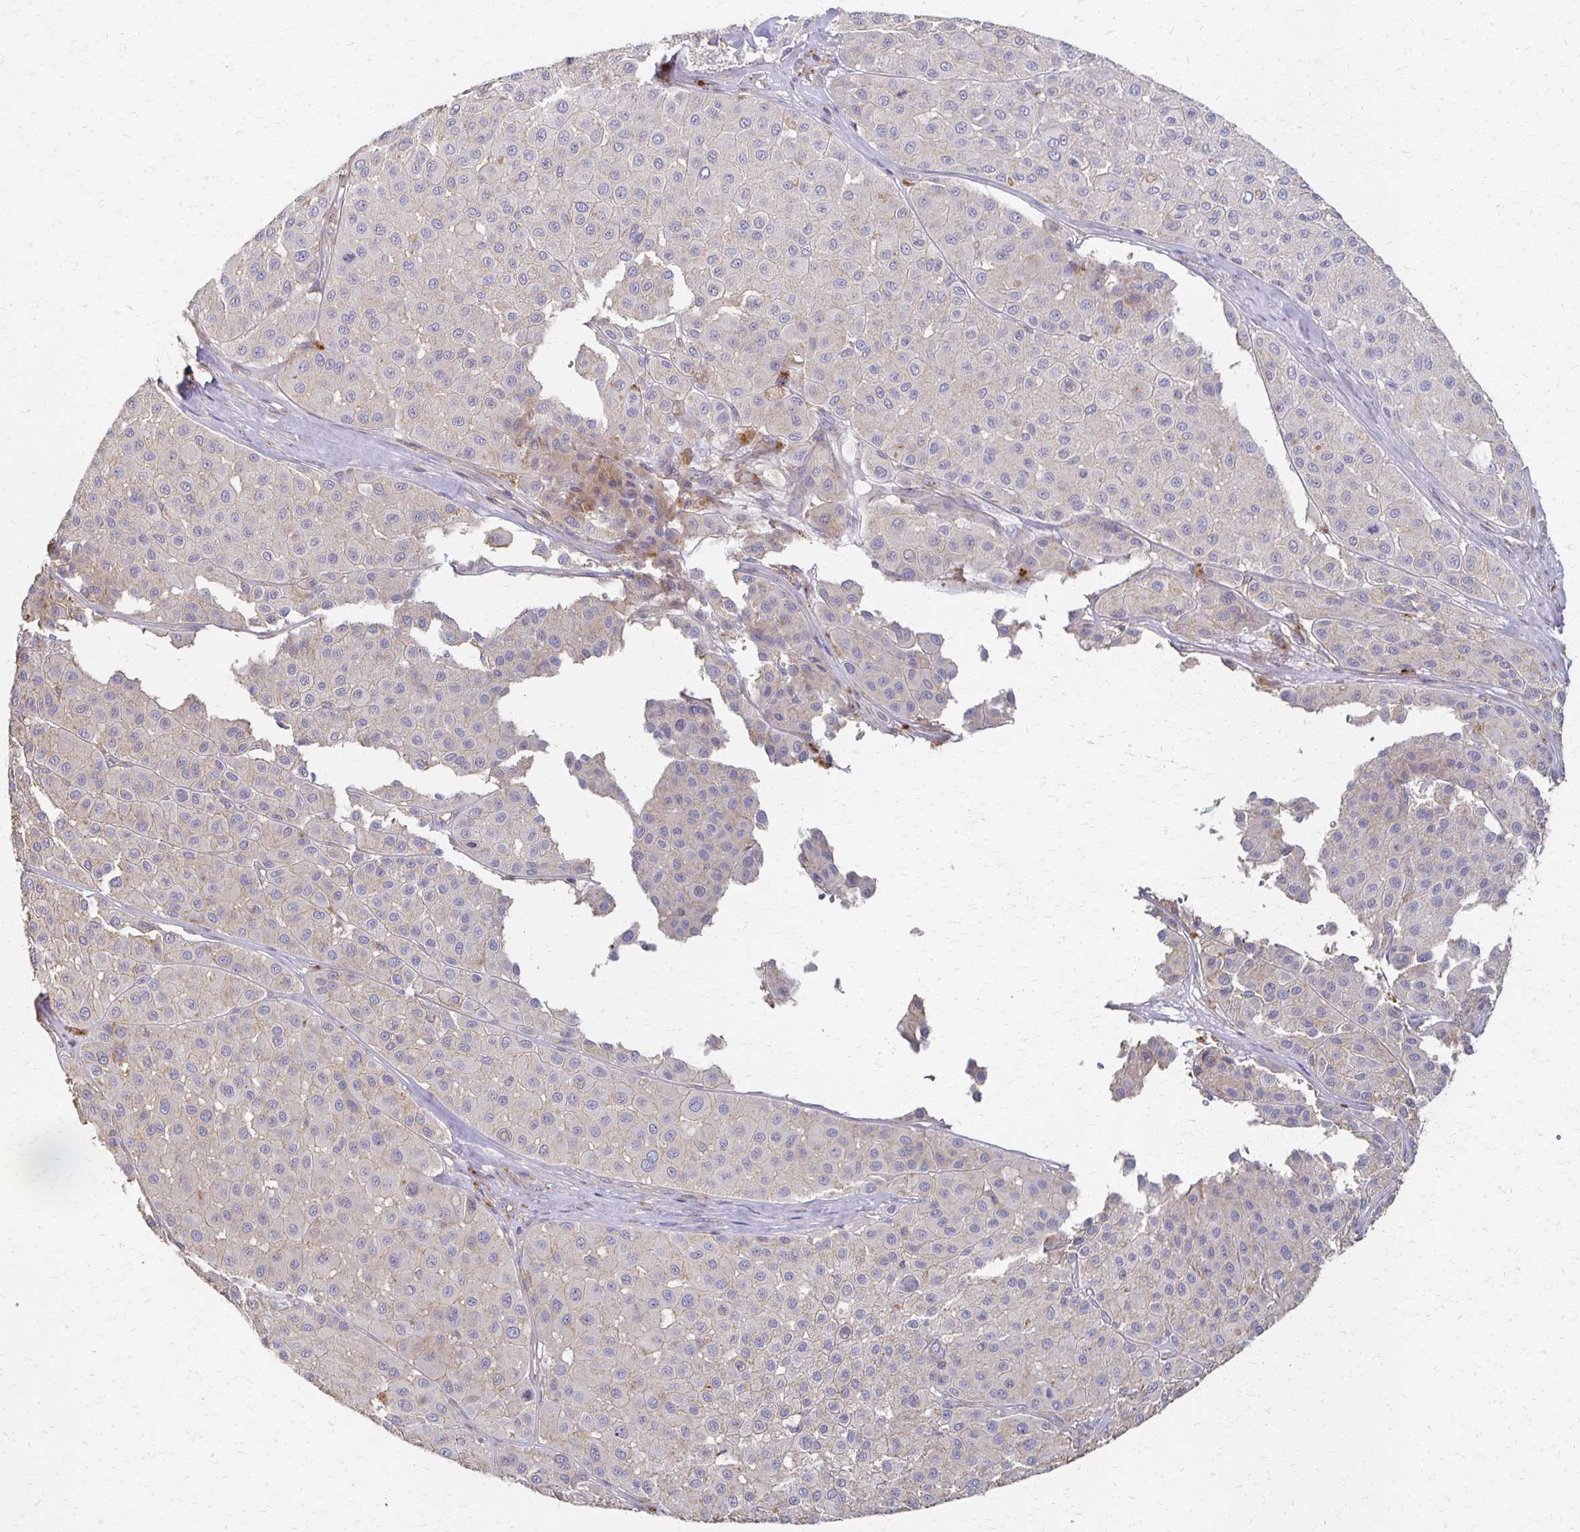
{"staining": {"intensity": "negative", "quantity": "none", "location": "none"}, "tissue": "melanoma", "cell_type": "Tumor cells", "image_type": "cancer", "snomed": [{"axis": "morphology", "description": "Malignant melanoma, Metastatic site"}, {"axis": "topography", "description": "Smooth muscle"}], "caption": "The histopathology image demonstrates no staining of tumor cells in melanoma. (DAB immunohistochemistry visualized using brightfield microscopy, high magnification).", "gene": "C1QTNF7", "patient": {"sex": "male", "age": 41}}